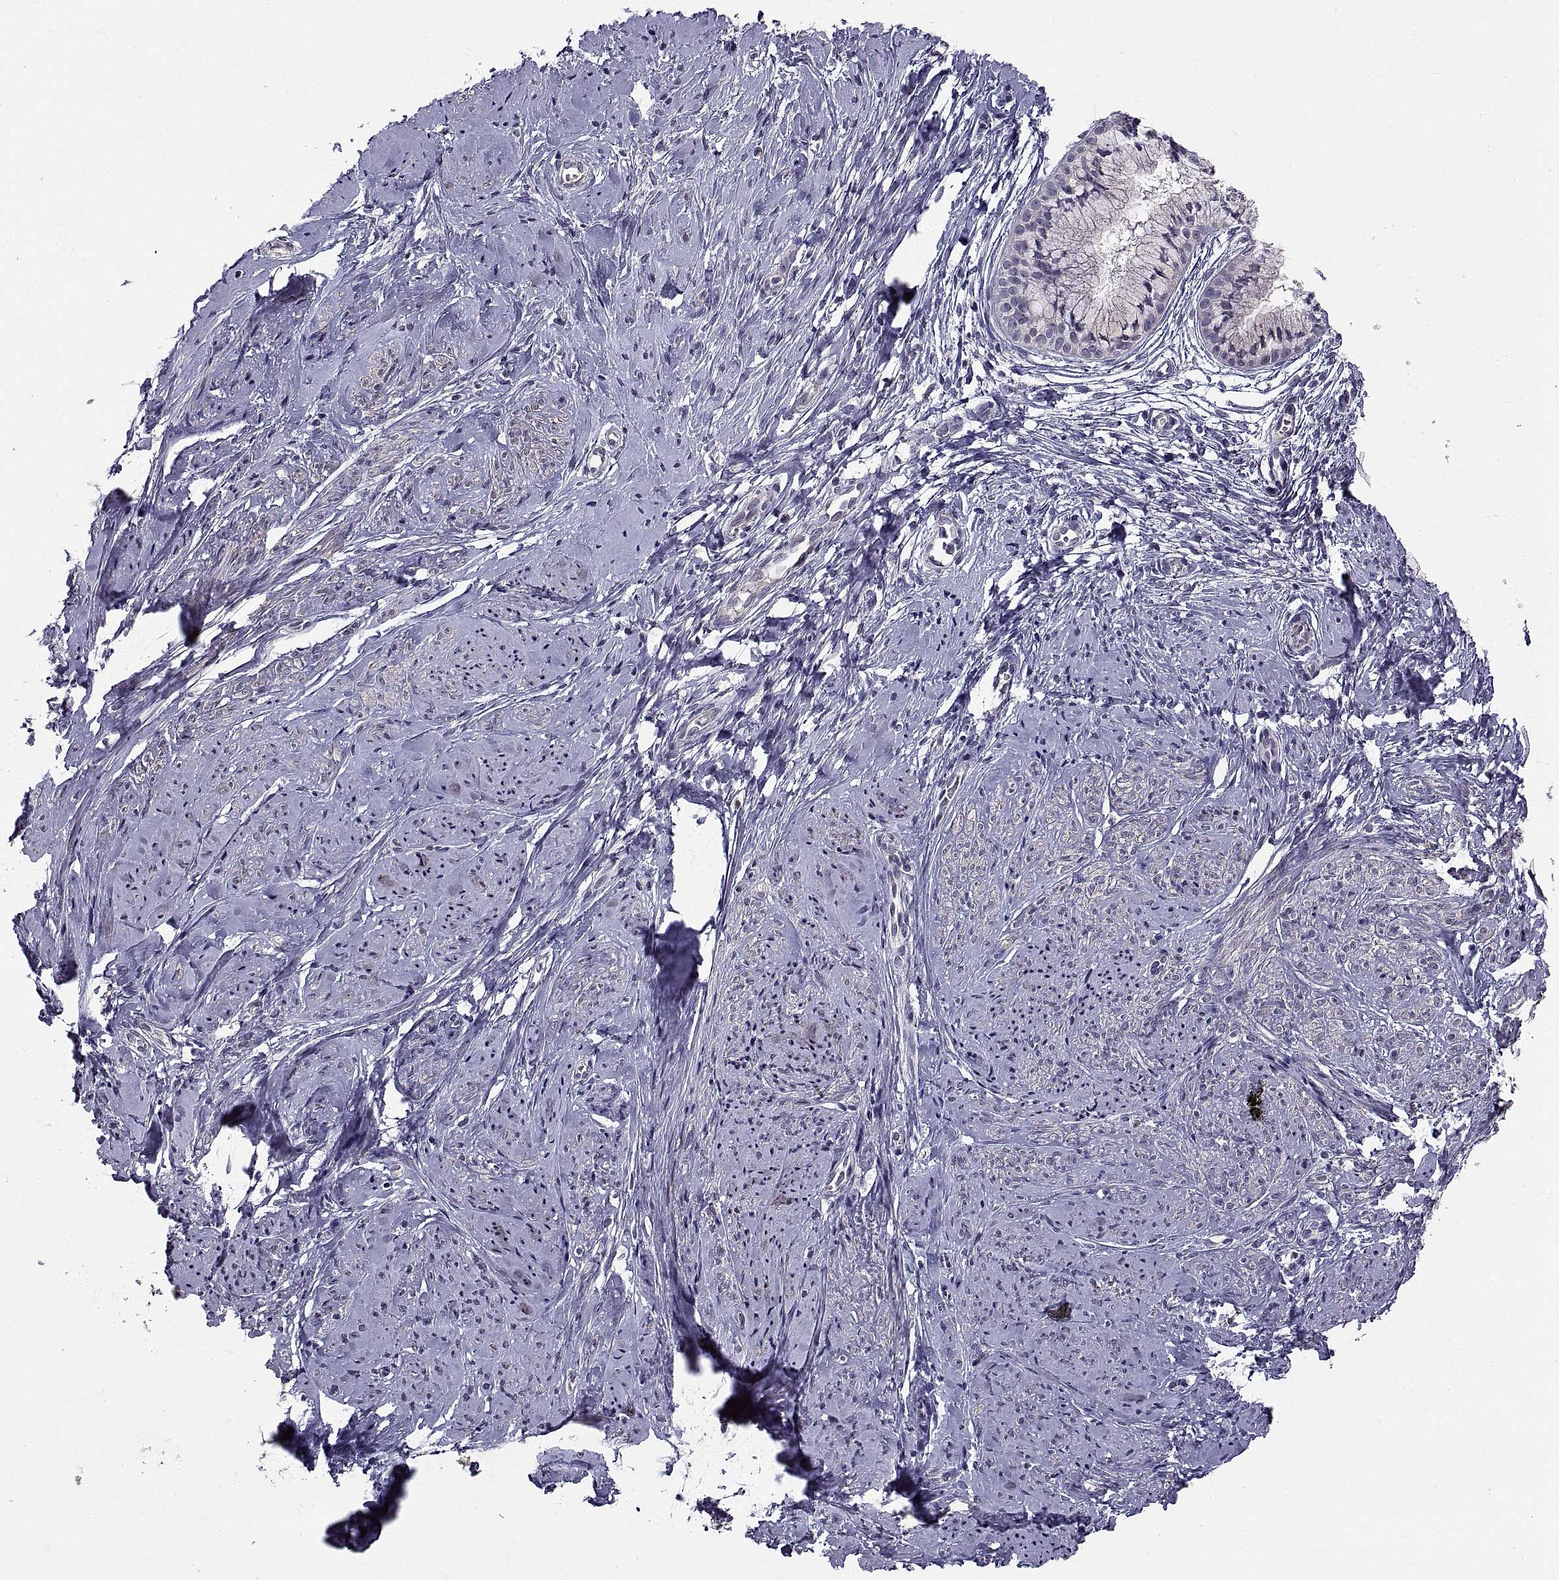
{"staining": {"intensity": "weak", "quantity": "25%-75%", "location": "cytoplasmic/membranous"}, "tissue": "smooth muscle", "cell_type": "Smooth muscle cells", "image_type": "normal", "snomed": [{"axis": "morphology", "description": "Normal tissue, NOS"}, {"axis": "topography", "description": "Smooth muscle"}], "caption": "Human smooth muscle stained with a brown dye shows weak cytoplasmic/membranous positive staining in about 25%-75% of smooth muscle cells.", "gene": "NPTX2", "patient": {"sex": "female", "age": 48}}